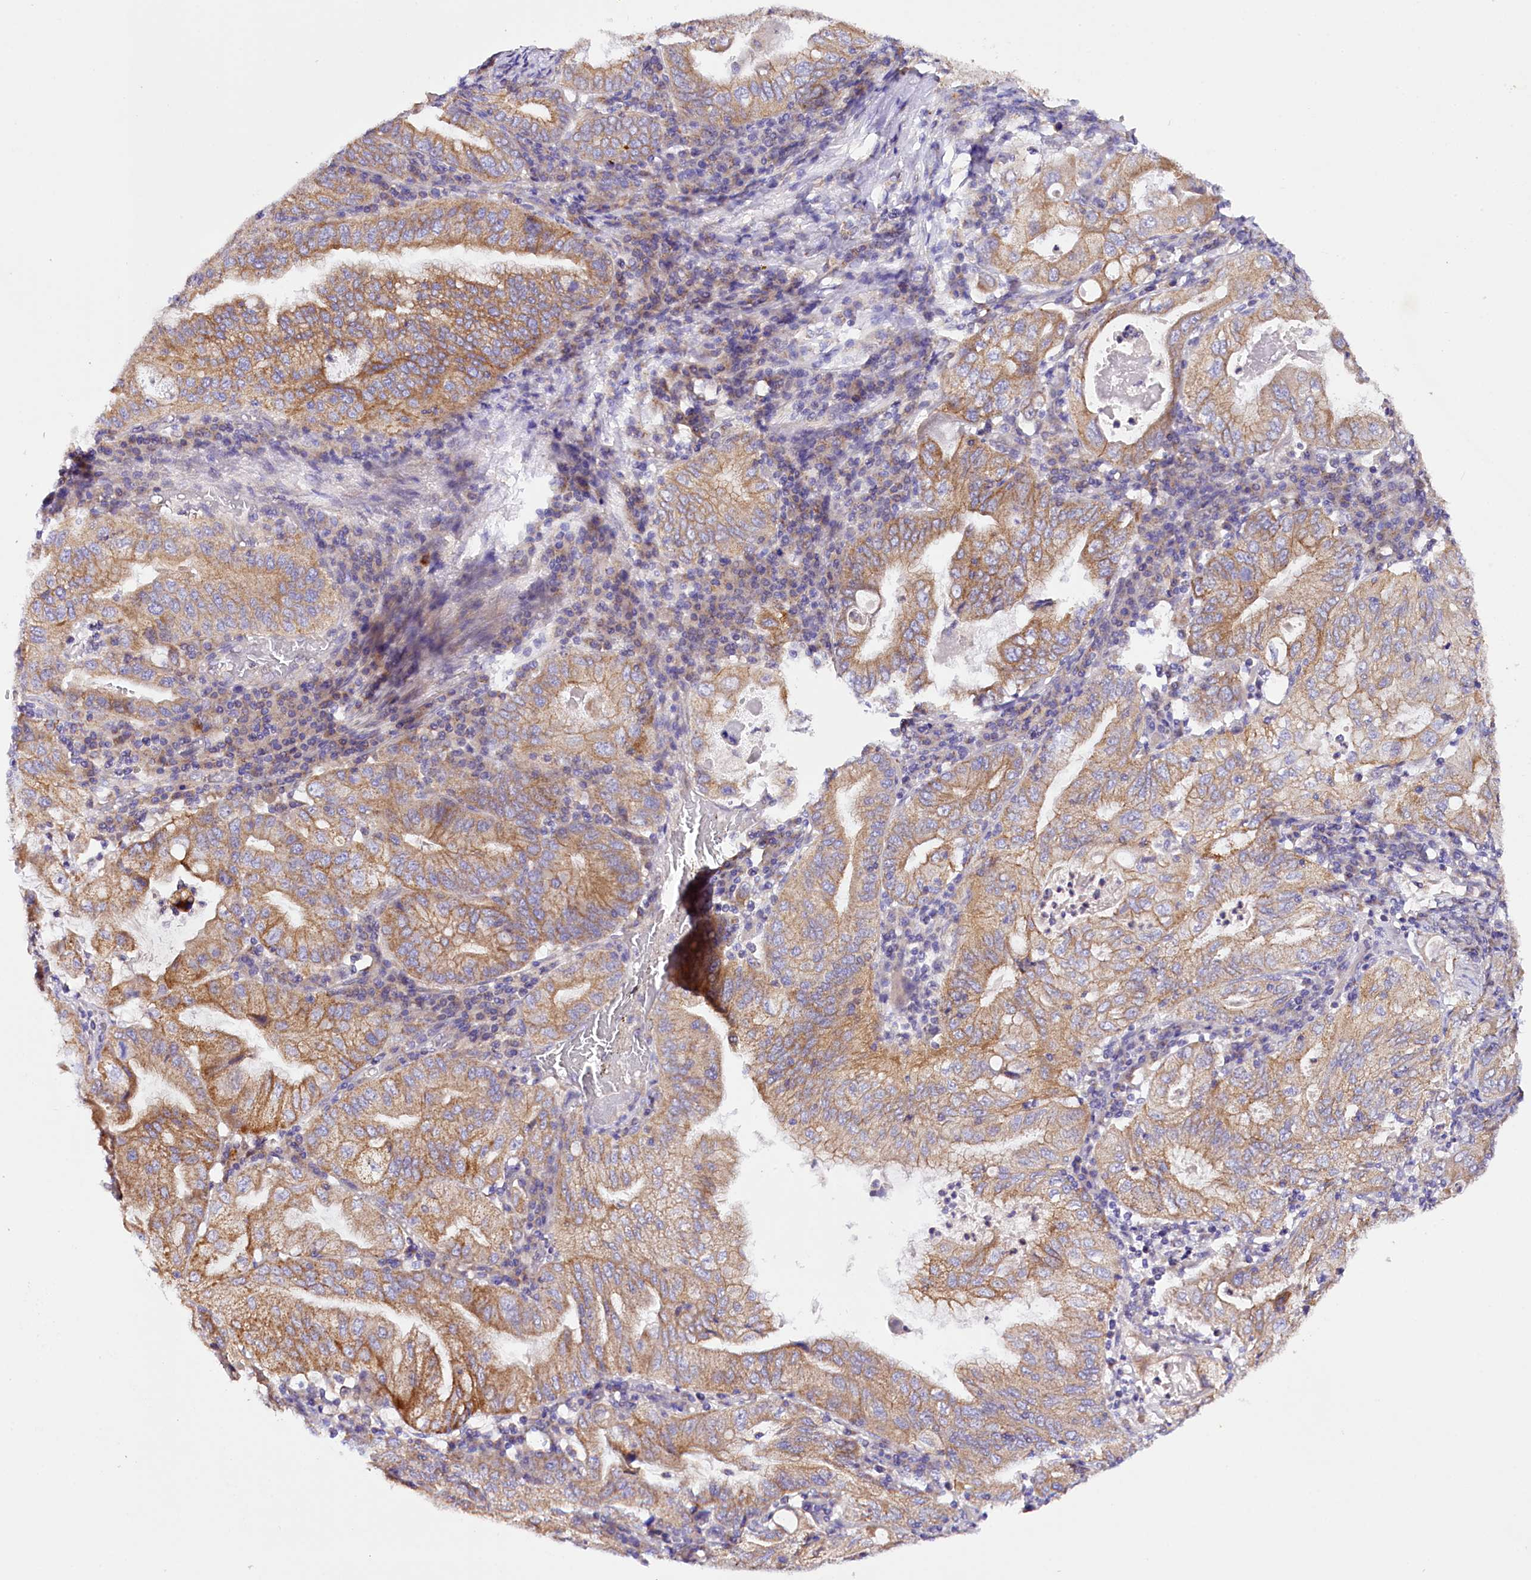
{"staining": {"intensity": "moderate", "quantity": ">75%", "location": "cytoplasmic/membranous"}, "tissue": "stomach cancer", "cell_type": "Tumor cells", "image_type": "cancer", "snomed": [{"axis": "morphology", "description": "Normal tissue, NOS"}, {"axis": "morphology", "description": "Adenocarcinoma, NOS"}, {"axis": "topography", "description": "Esophagus"}, {"axis": "topography", "description": "Stomach, upper"}, {"axis": "topography", "description": "Peripheral nerve tissue"}], "caption": "Approximately >75% of tumor cells in human stomach cancer (adenocarcinoma) display moderate cytoplasmic/membranous protein positivity as visualized by brown immunohistochemical staining.", "gene": "SACM1L", "patient": {"sex": "male", "age": 62}}